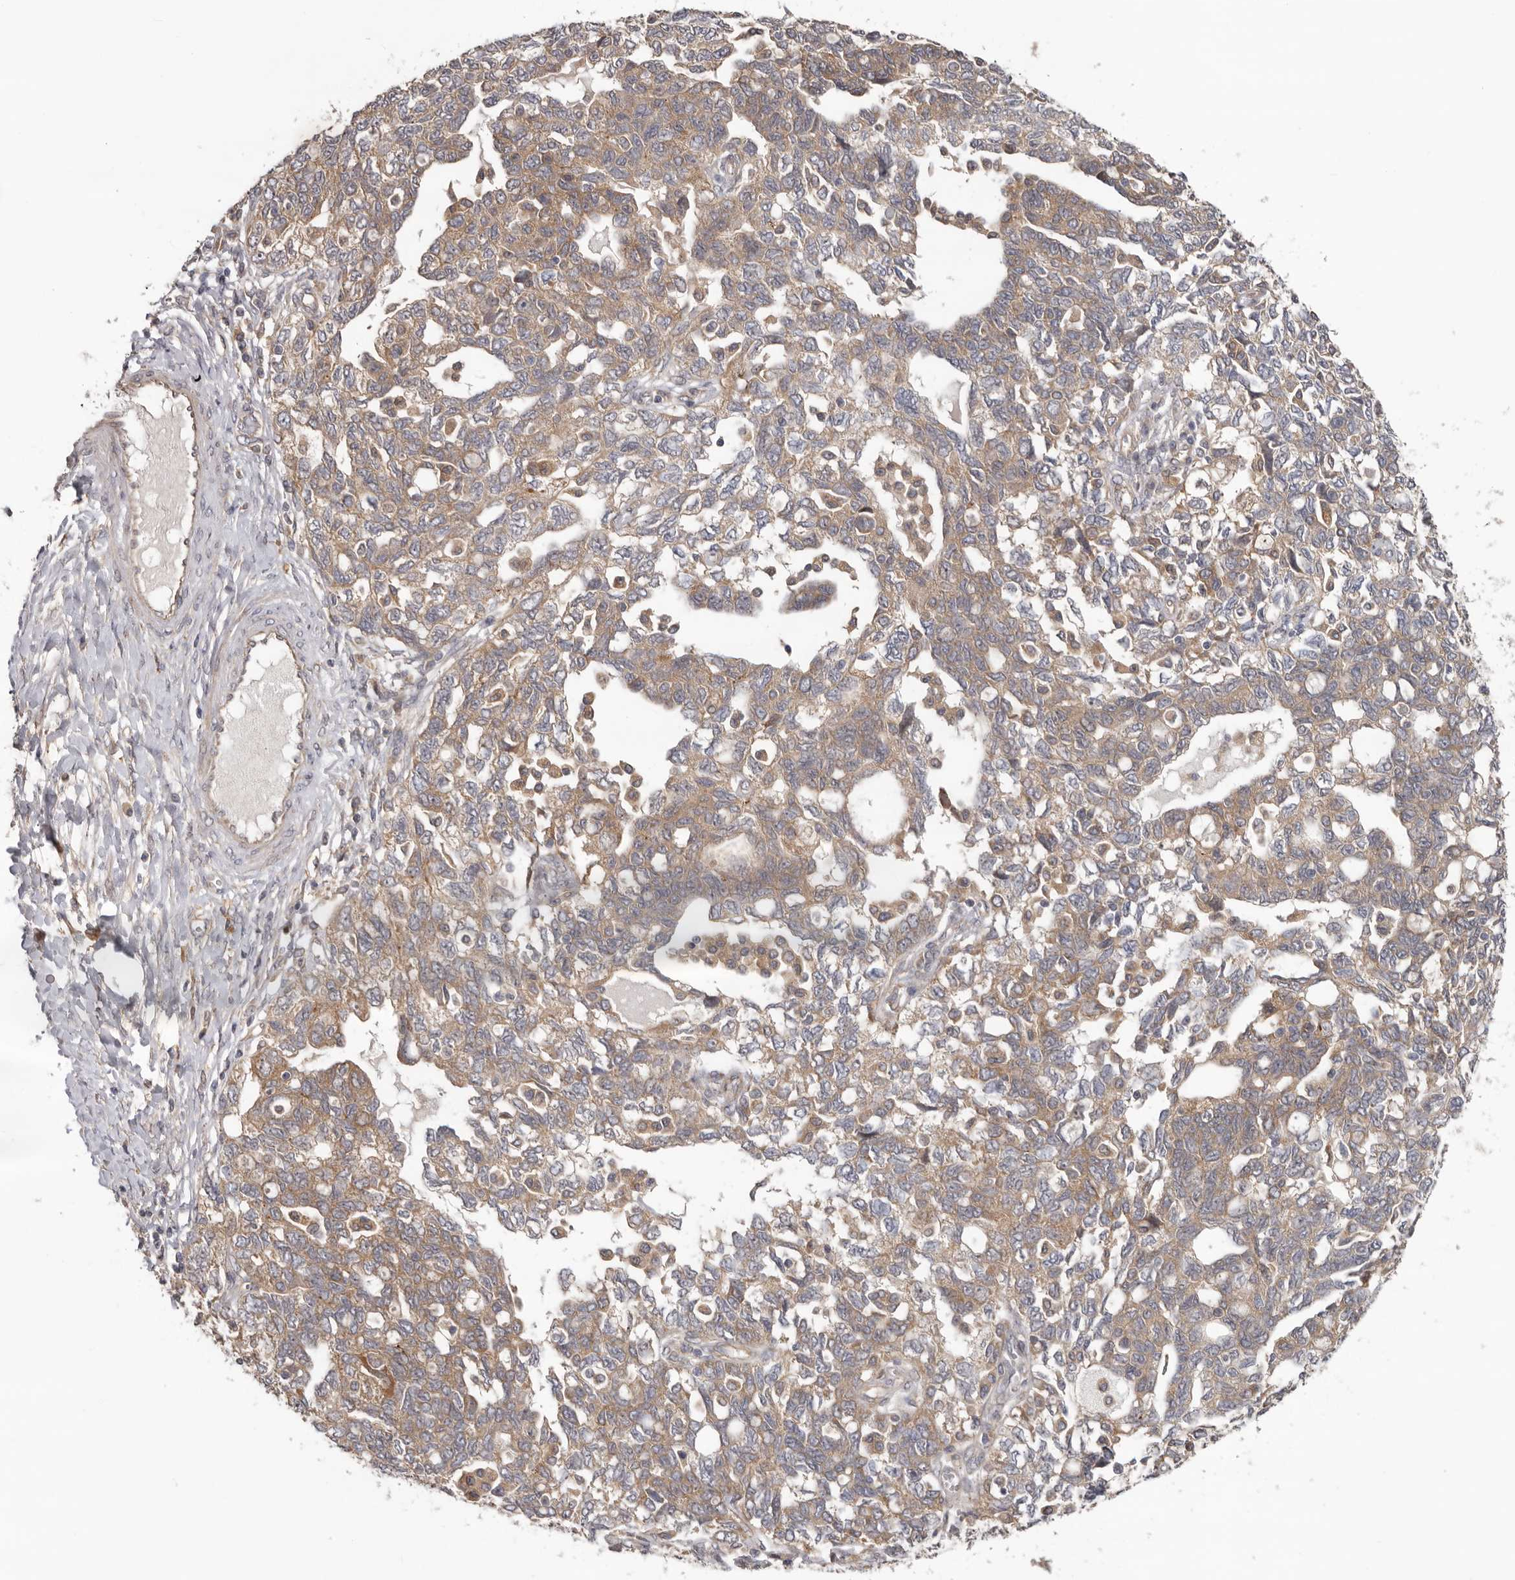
{"staining": {"intensity": "moderate", "quantity": ">75%", "location": "cytoplasmic/membranous"}, "tissue": "ovarian cancer", "cell_type": "Tumor cells", "image_type": "cancer", "snomed": [{"axis": "morphology", "description": "Carcinoma, NOS"}, {"axis": "morphology", "description": "Cystadenocarcinoma, serous, NOS"}, {"axis": "topography", "description": "Ovary"}], "caption": "Protein expression analysis of human ovarian serous cystadenocarcinoma reveals moderate cytoplasmic/membranous expression in about >75% of tumor cells.", "gene": "HINT3", "patient": {"sex": "female", "age": 69}}